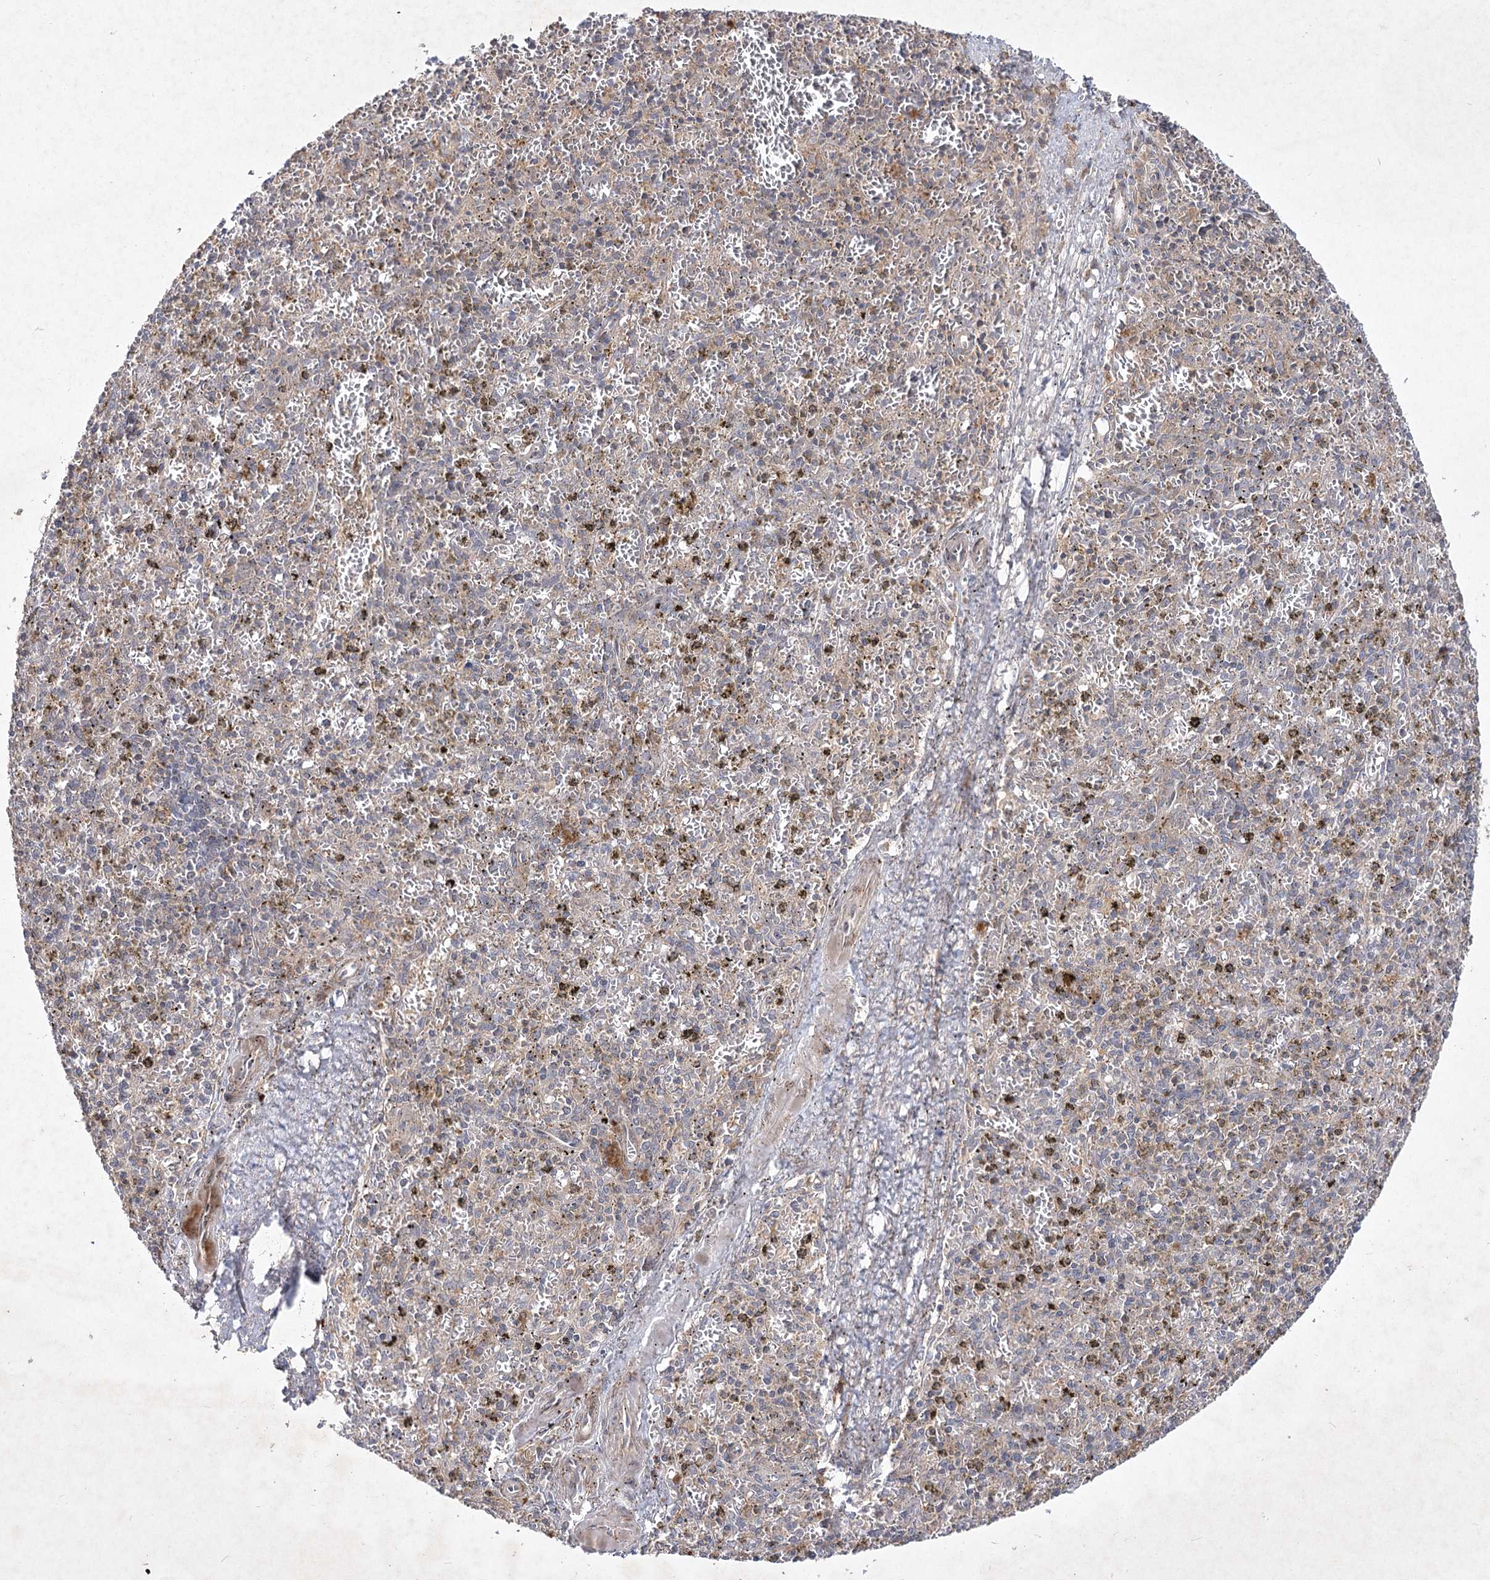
{"staining": {"intensity": "weak", "quantity": "<25%", "location": "cytoplasmic/membranous"}, "tissue": "spleen", "cell_type": "Cells in red pulp", "image_type": "normal", "snomed": [{"axis": "morphology", "description": "Normal tissue, NOS"}, {"axis": "topography", "description": "Spleen"}], "caption": "The micrograph exhibits no staining of cells in red pulp in benign spleen.", "gene": "CIB2", "patient": {"sex": "male", "age": 72}}